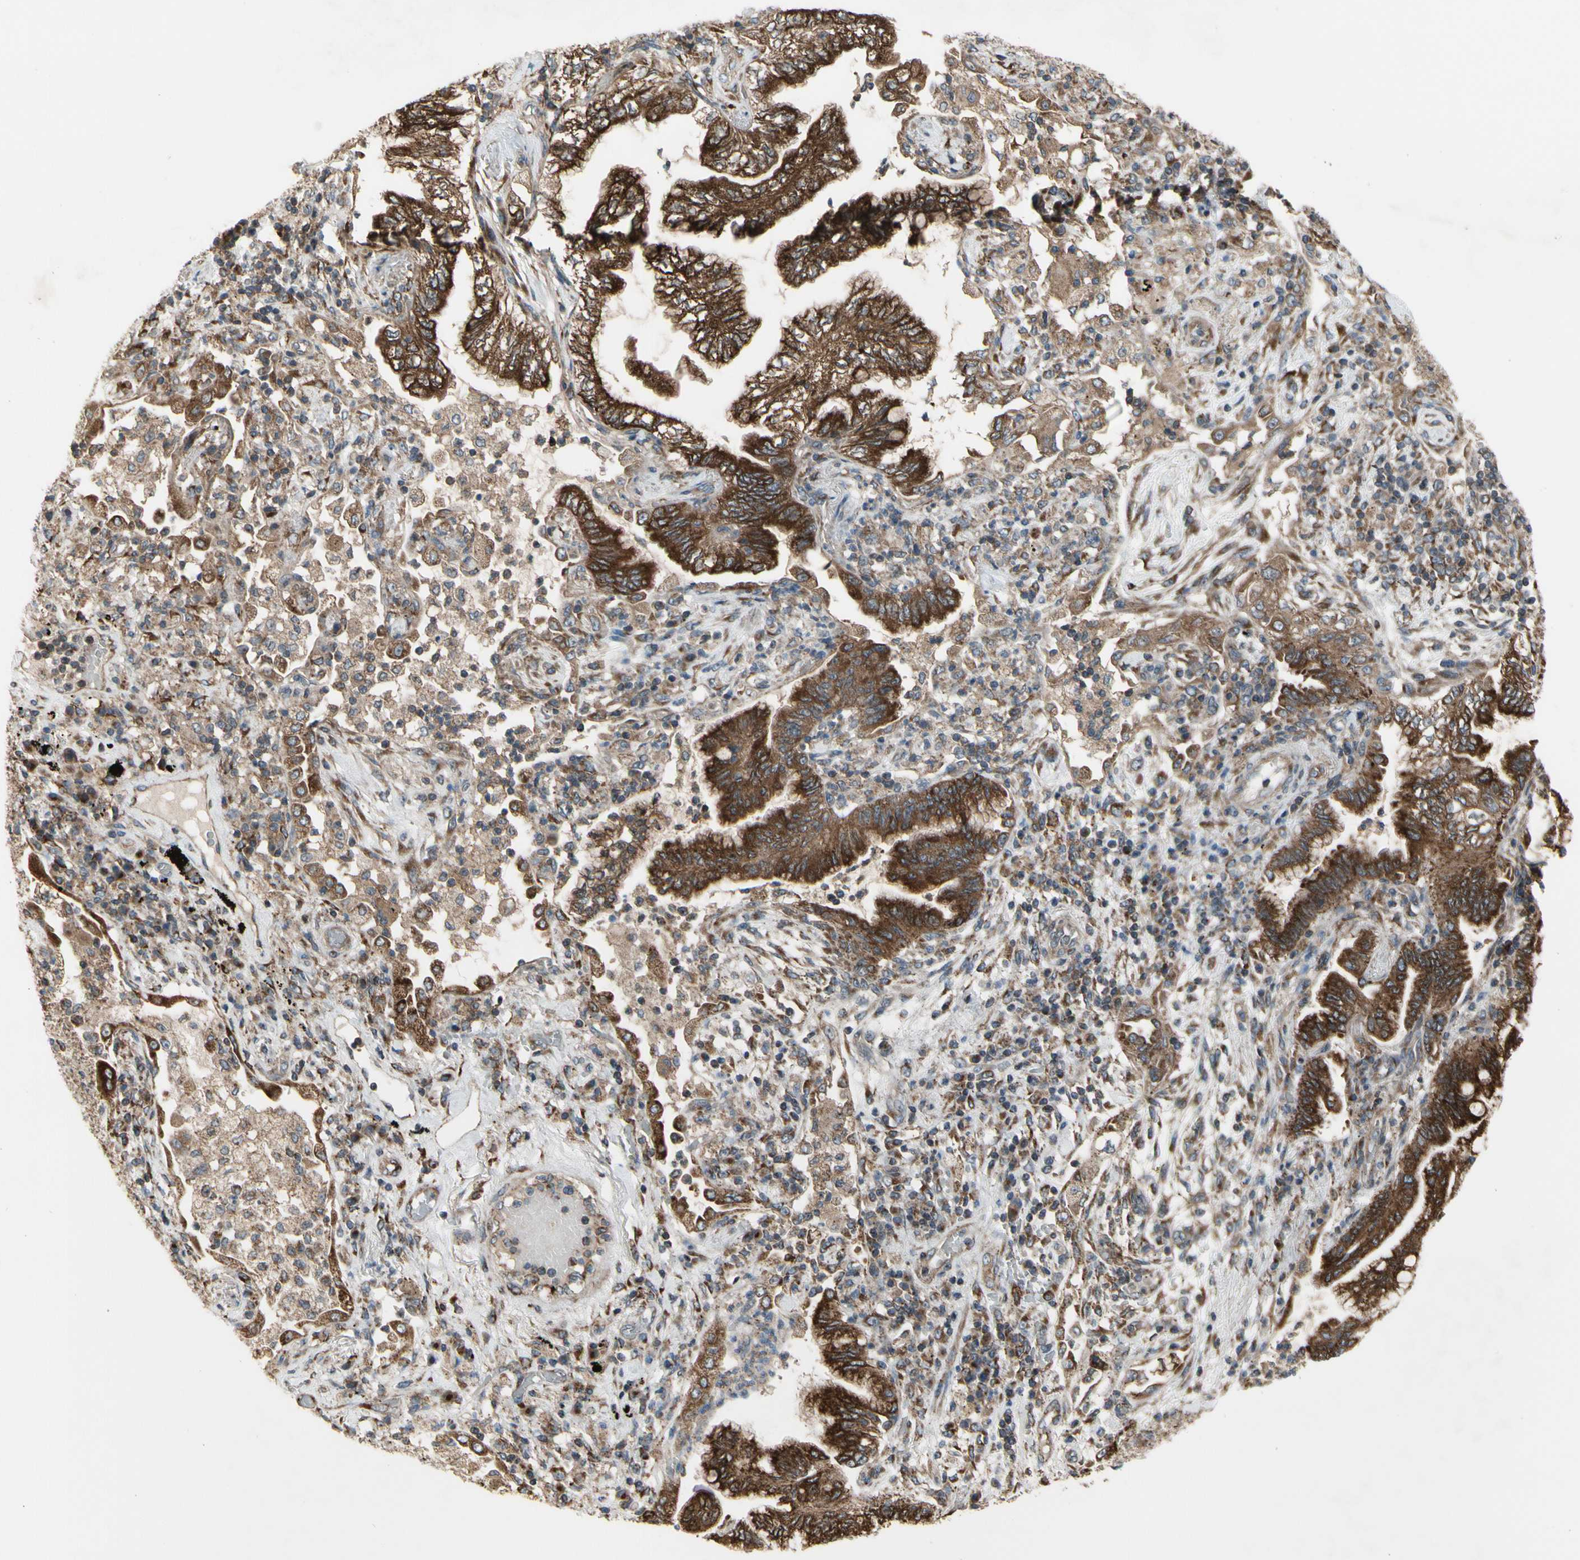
{"staining": {"intensity": "strong", "quantity": ">75%", "location": "cytoplasmic/membranous"}, "tissue": "lung cancer", "cell_type": "Tumor cells", "image_type": "cancer", "snomed": [{"axis": "morphology", "description": "Normal tissue, NOS"}, {"axis": "morphology", "description": "Adenocarcinoma, NOS"}, {"axis": "topography", "description": "Bronchus"}, {"axis": "topography", "description": "Lung"}], "caption": "Protein staining displays strong cytoplasmic/membranous expression in about >75% of tumor cells in lung cancer.", "gene": "SLC39A9", "patient": {"sex": "female", "age": 70}}